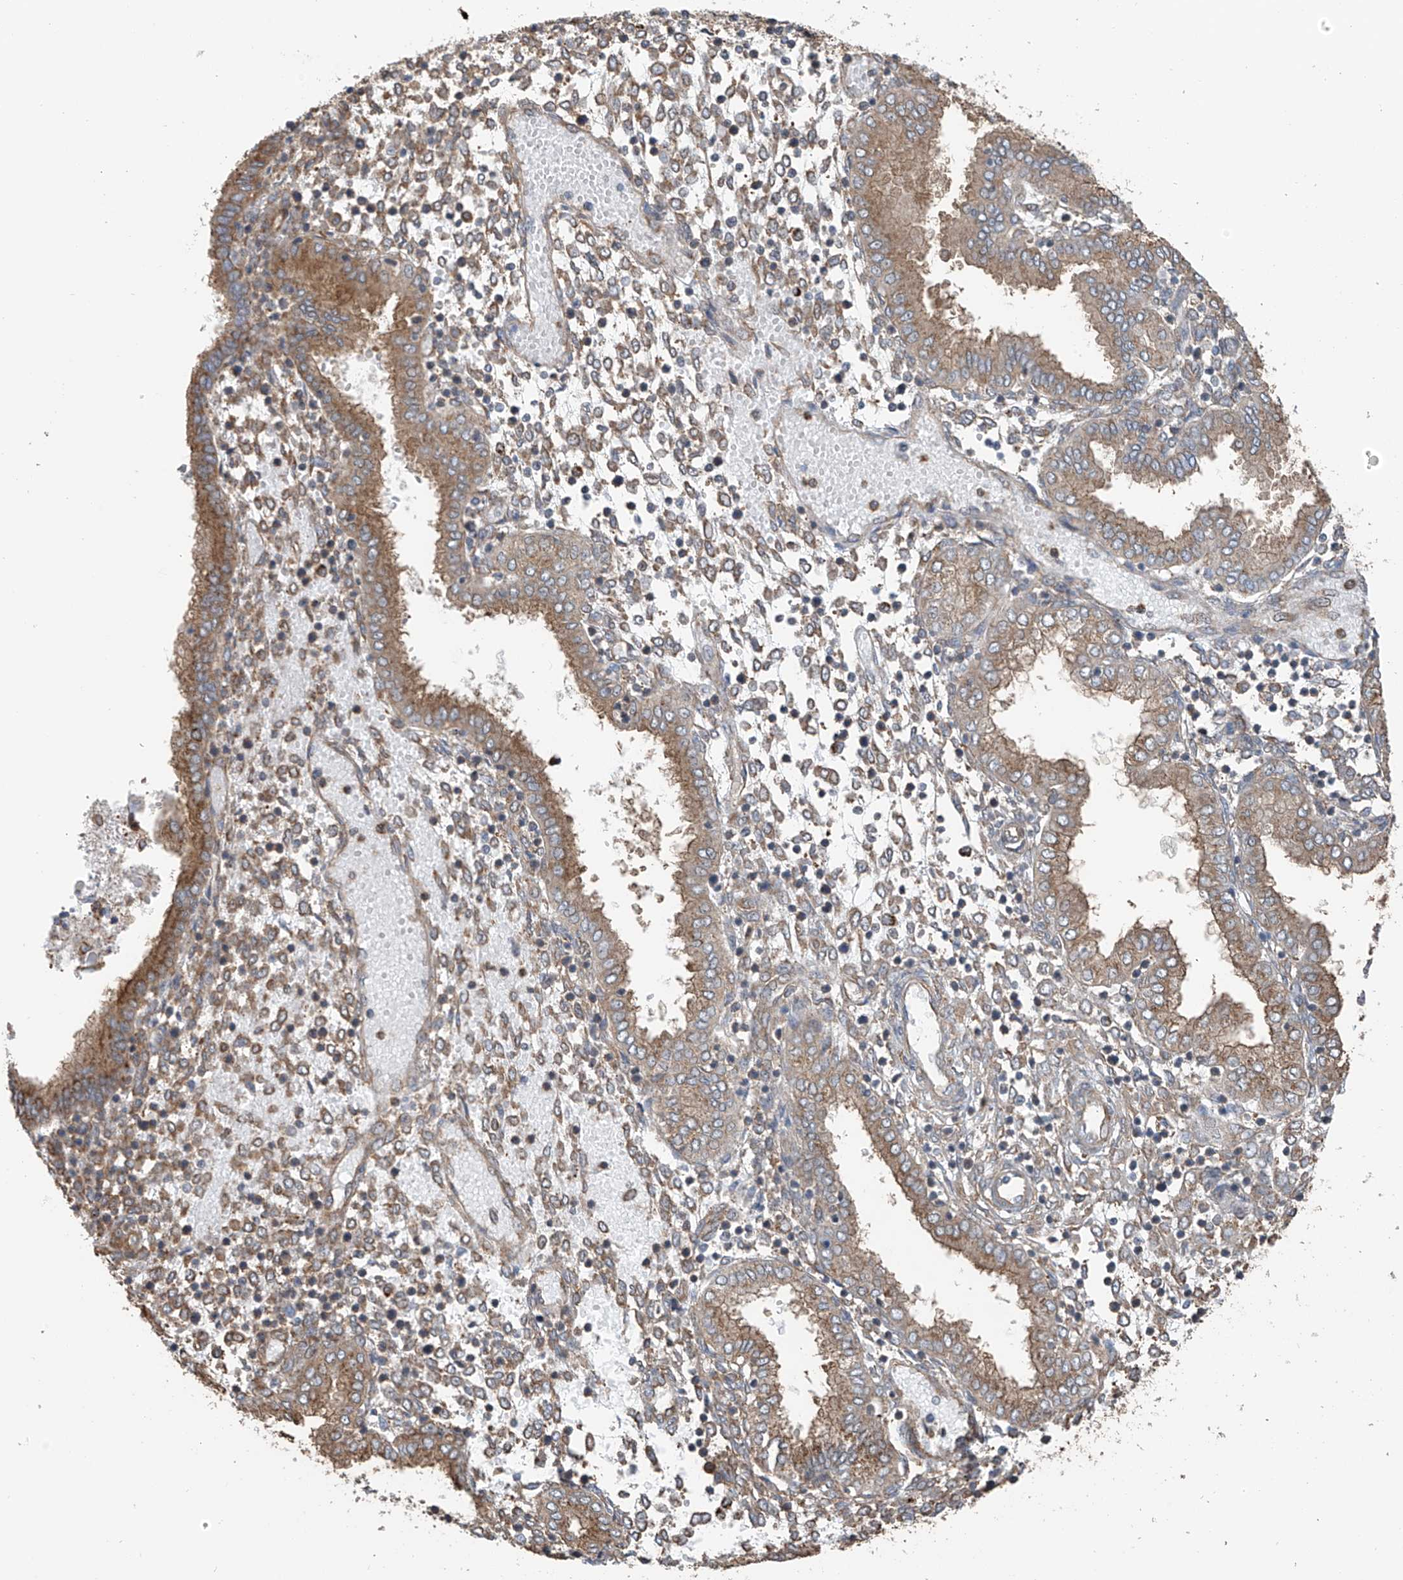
{"staining": {"intensity": "moderate", "quantity": "25%-75%", "location": "cytoplasmic/membranous"}, "tissue": "endometrium", "cell_type": "Cells in endometrial stroma", "image_type": "normal", "snomed": [{"axis": "morphology", "description": "Normal tissue, NOS"}, {"axis": "topography", "description": "Endometrium"}], "caption": "DAB (3,3'-diaminobenzidine) immunohistochemical staining of benign endometrium reveals moderate cytoplasmic/membranous protein positivity in approximately 25%-75% of cells in endometrial stroma.", "gene": "ZNF189", "patient": {"sex": "female", "age": 53}}